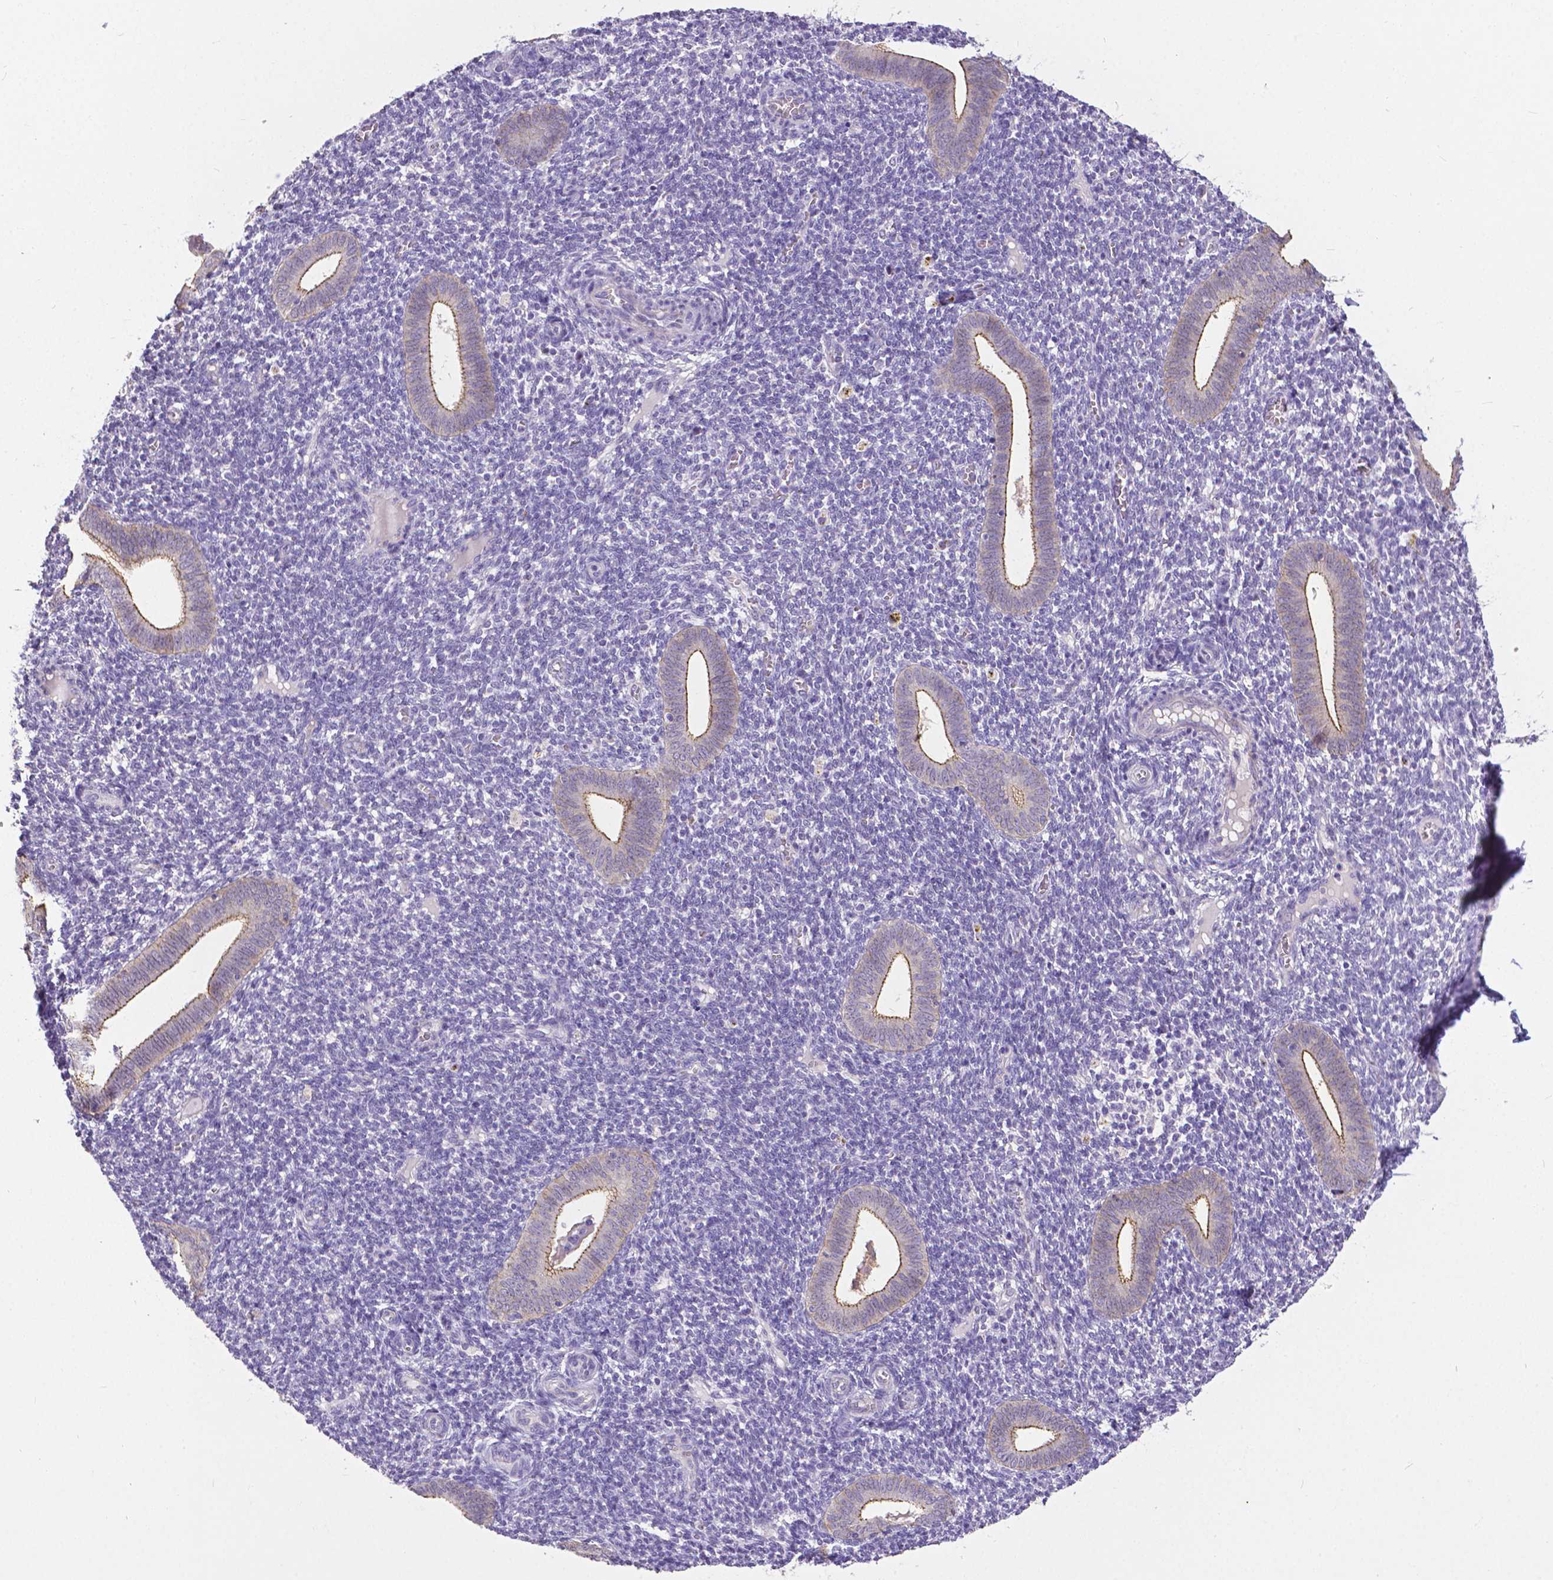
{"staining": {"intensity": "negative", "quantity": "none", "location": "none"}, "tissue": "endometrium", "cell_type": "Cells in endometrial stroma", "image_type": "normal", "snomed": [{"axis": "morphology", "description": "Normal tissue, NOS"}, {"axis": "topography", "description": "Endometrium"}], "caption": "Immunohistochemistry micrograph of unremarkable human endometrium stained for a protein (brown), which exhibits no staining in cells in endometrial stroma.", "gene": "OCLN", "patient": {"sex": "female", "age": 25}}